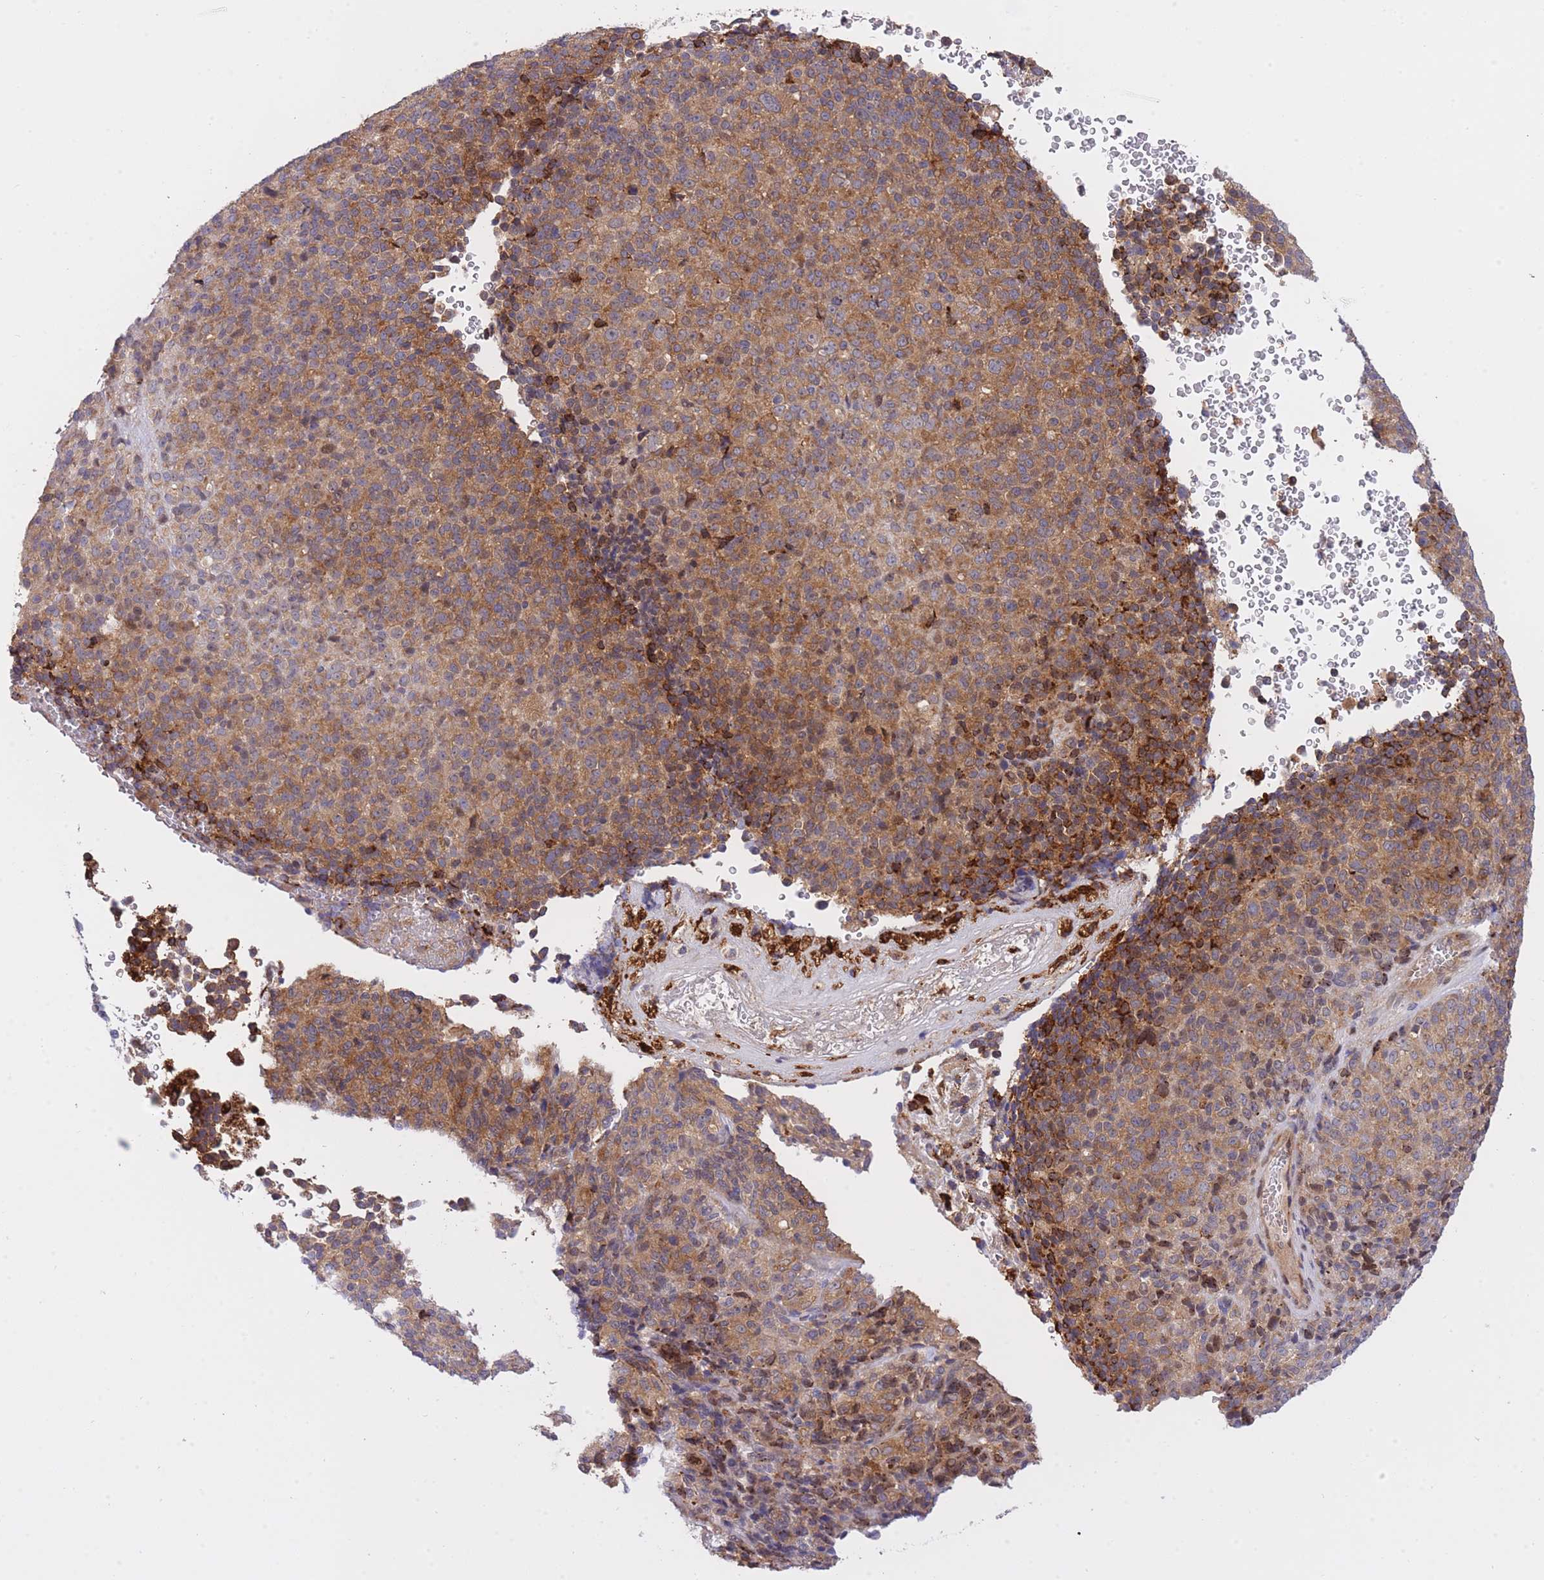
{"staining": {"intensity": "moderate", "quantity": ">75%", "location": "cytoplasmic/membranous"}, "tissue": "melanoma", "cell_type": "Tumor cells", "image_type": "cancer", "snomed": [{"axis": "morphology", "description": "Malignant melanoma, Metastatic site"}, {"axis": "topography", "description": "Brain"}], "caption": "Melanoma stained with immunohistochemistry displays moderate cytoplasmic/membranous expression in approximately >75% of tumor cells.", "gene": "EIF2B2", "patient": {"sex": "female", "age": 56}}